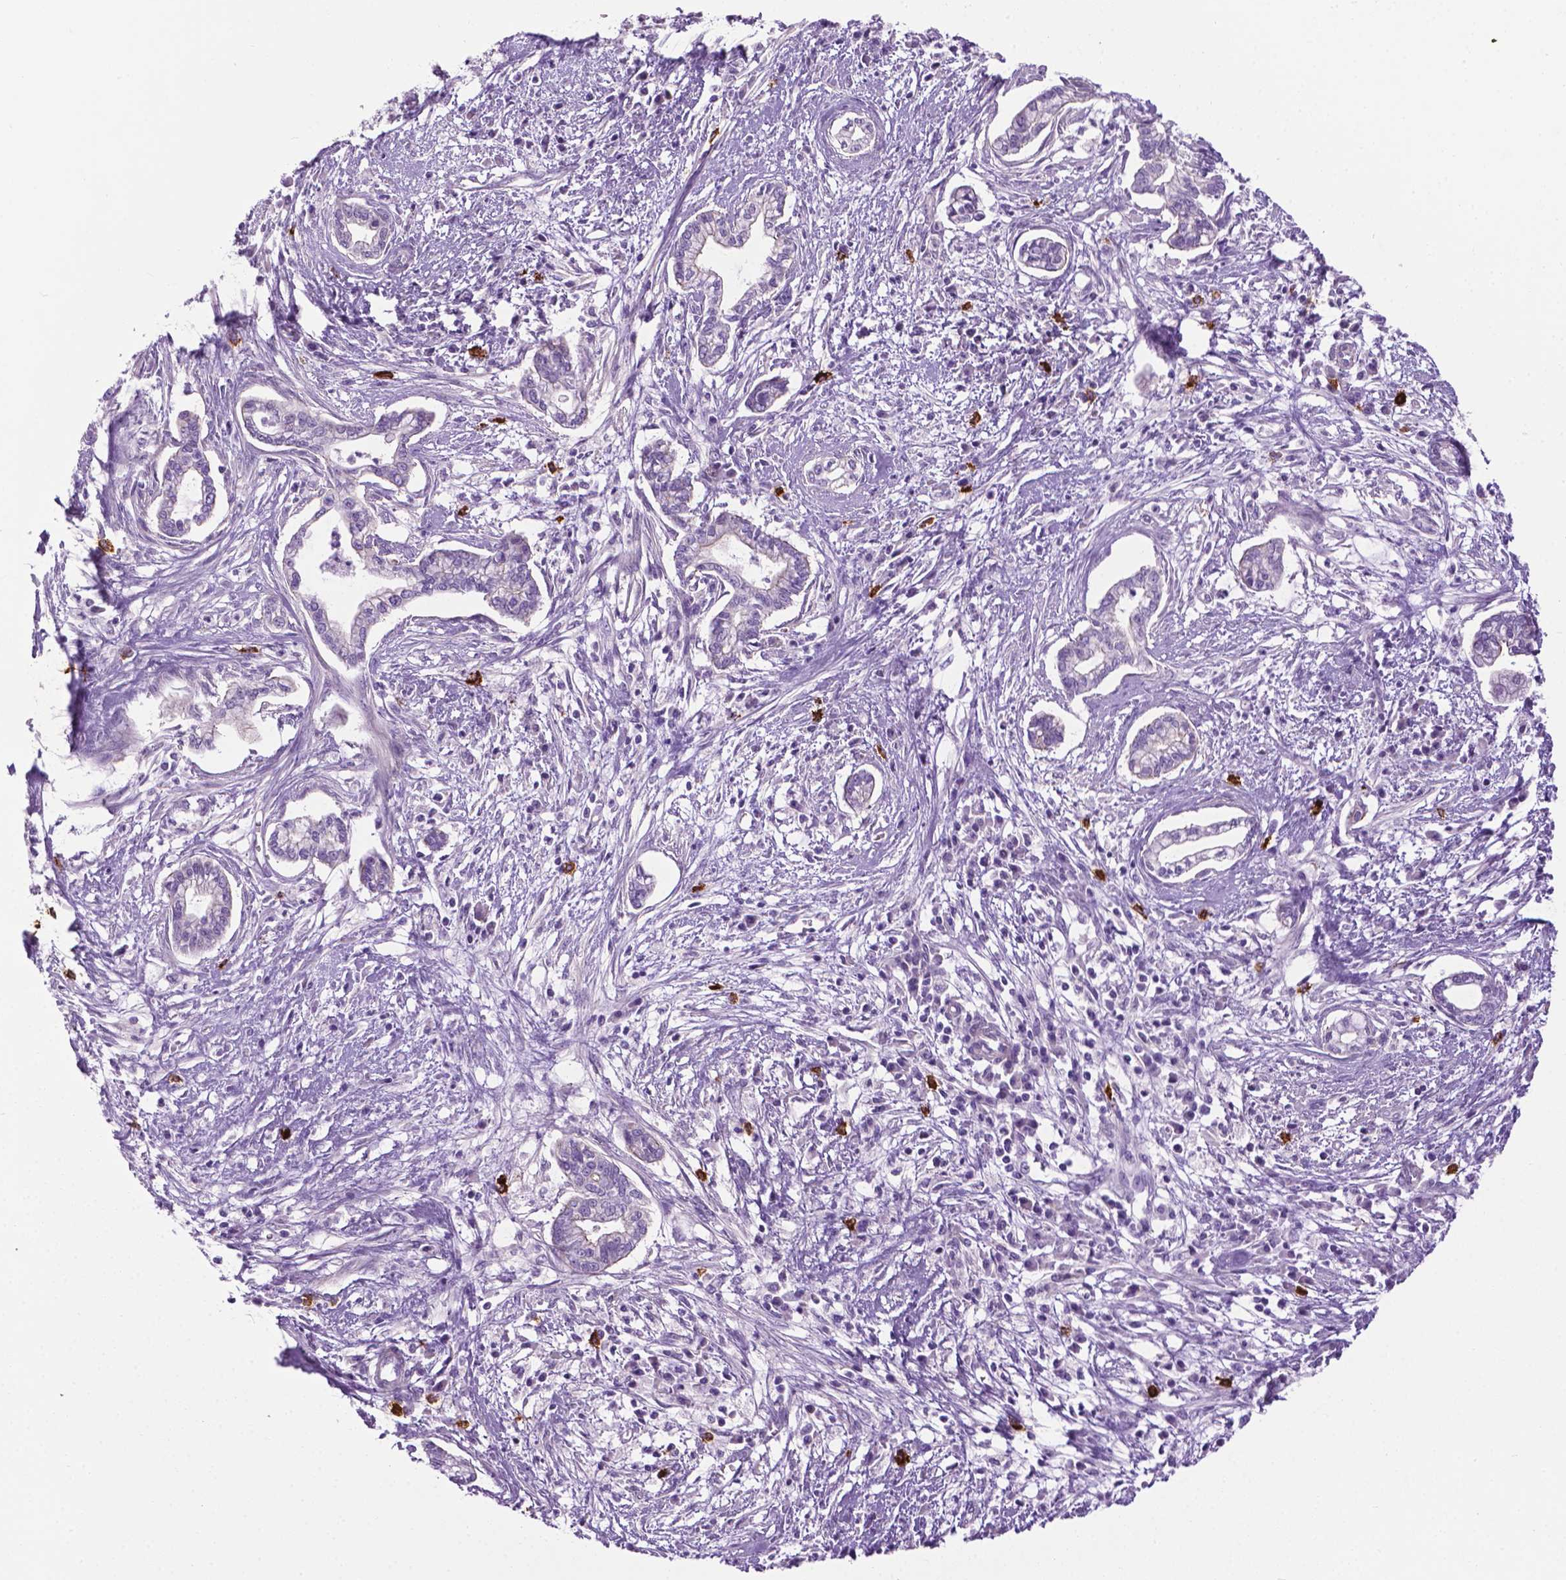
{"staining": {"intensity": "negative", "quantity": "none", "location": "none"}, "tissue": "cervical cancer", "cell_type": "Tumor cells", "image_type": "cancer", "snomed": [{"axis": "morphology", "description": "Adenocarcinoma, NOS"}, {"axis": "topography", "description": "Cervix"}], "caption": "Cervical adenocarcinoma was stained to show a protein in brown. There is no significant staining in tumor cells.", "gene": "SPECC1L", "patient": {"sex": "female", "age": 62}}